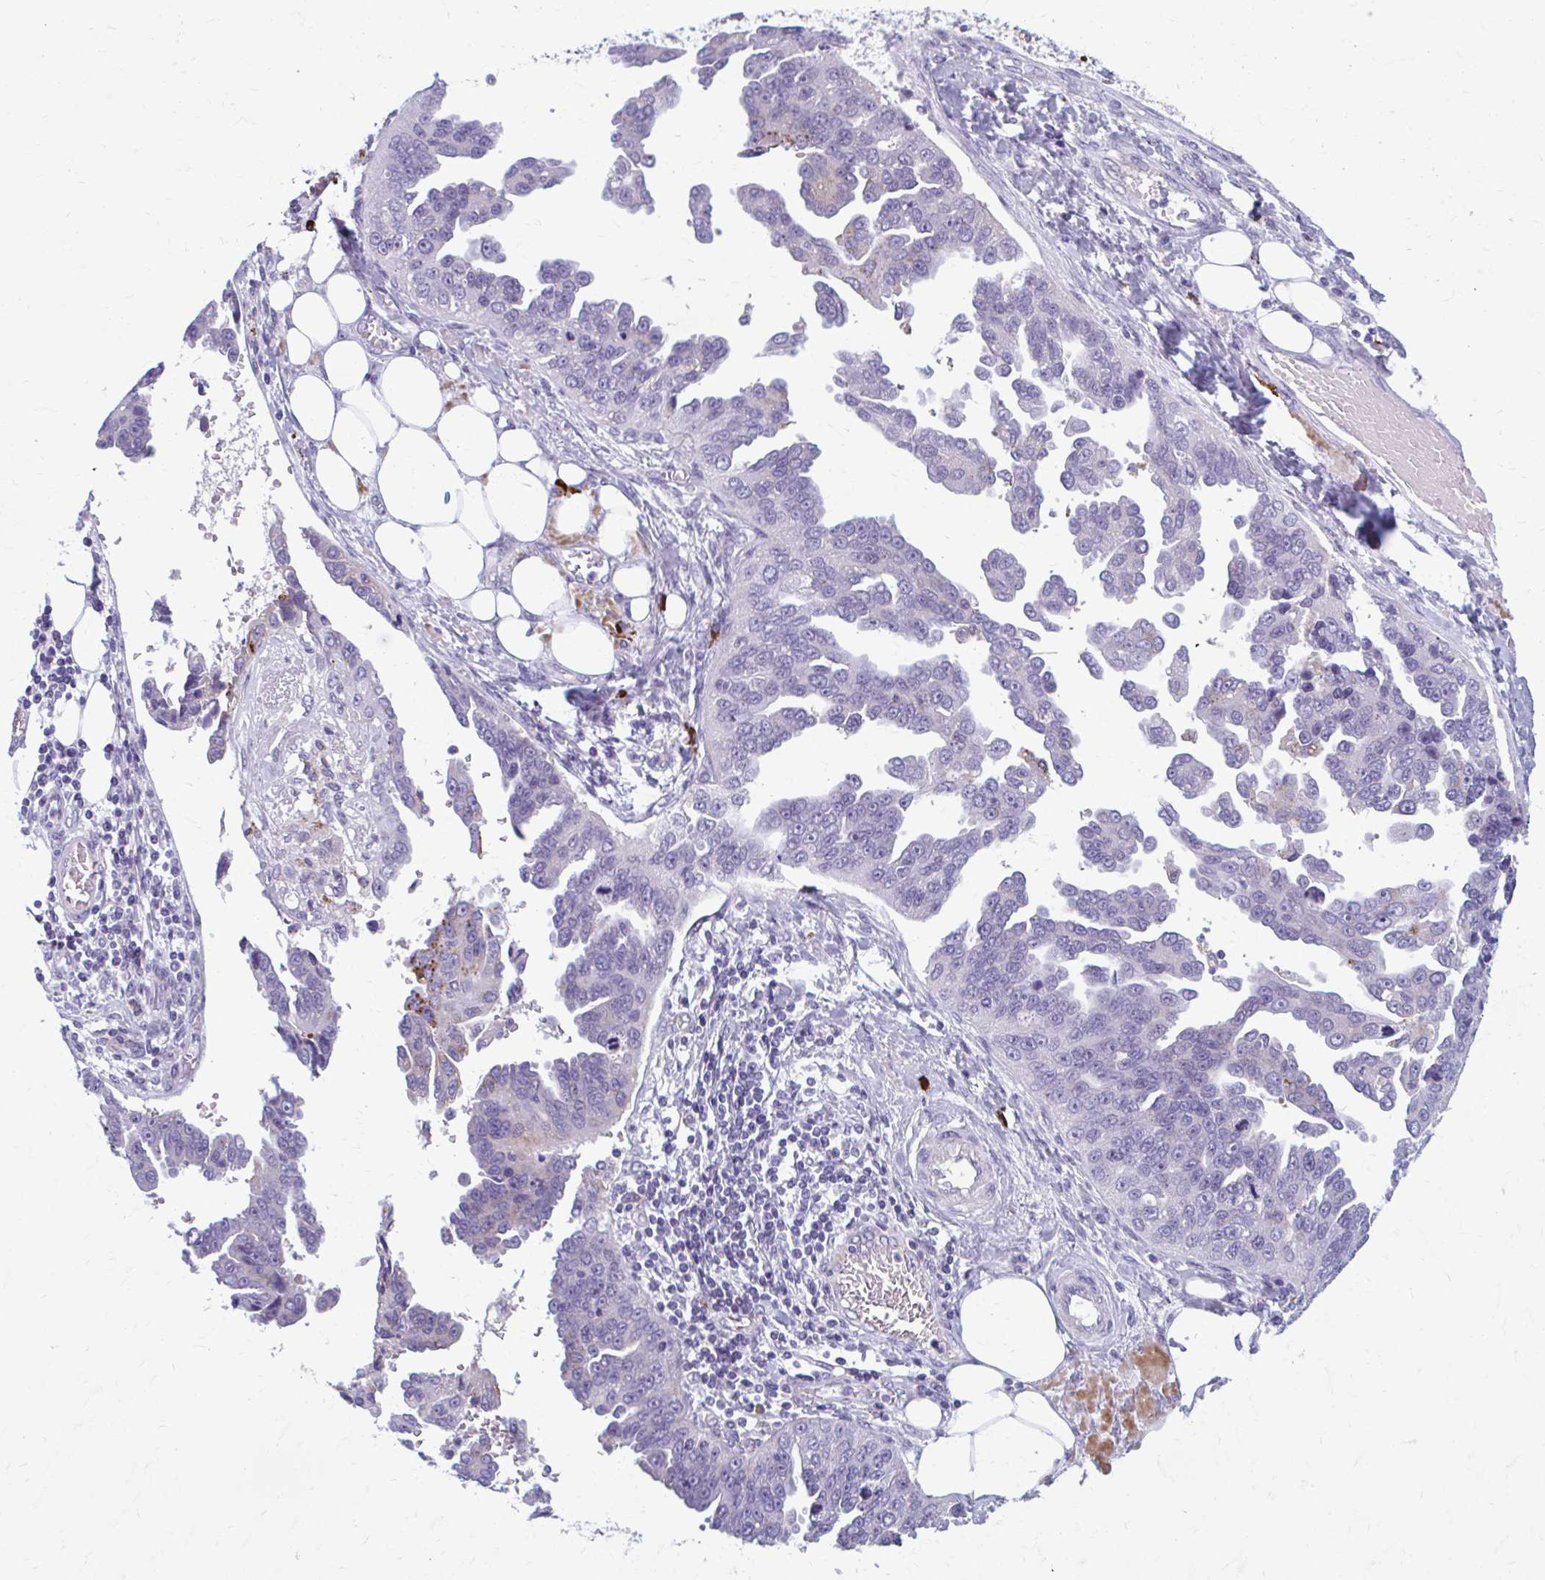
{"staining": {"intensity": "moderate", "quantity": "<25%", "location": "cytoplasmic/membranous"}, "tissue": "ovarian cancer", "cell_type": "Tumor cells", "image_type": "cancer", "snomed": [{"axis": "morphology", "description": "Cystadenocarcinoma, serous, NOS"}, {"axis": "topography", "description": "Ovary"}], "caption": "Immunohistochemical staining of human ovarian cancer (serous cystadenocarcinoma) exhibits low levels of moderate cytoplasmic/membranous protein expression in approximately <25% of tumor cells.", "gene": "C12orf71", "patient": {"sex": "female", "age": 75}}